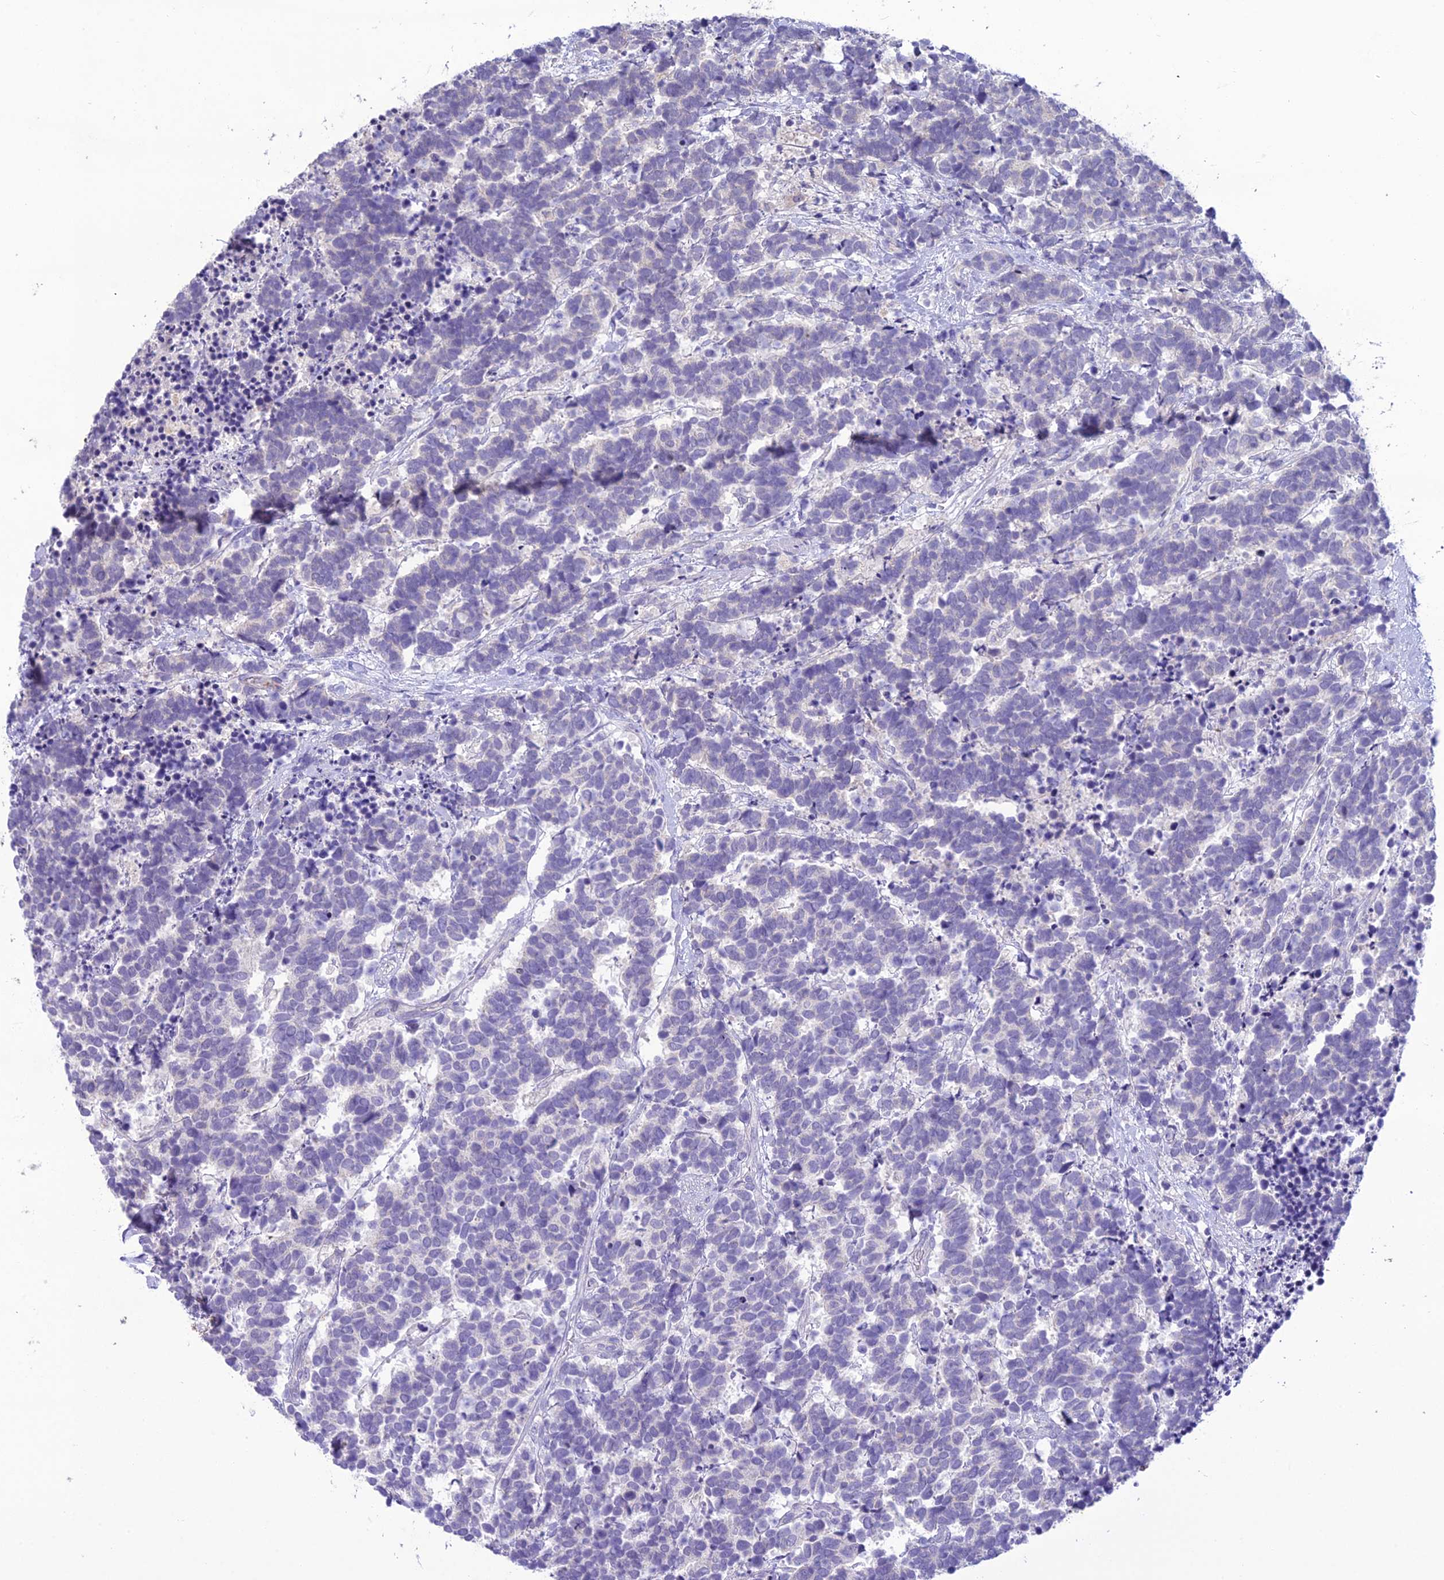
{"staining": {"intensity": "negative", "quantity": "none", "location": "none"}, "tissue": "carcinoid", "cell_type": "Tumor cells", "image_type": "cancer", "snomed": [{"axis": "morphology", "description": "Carcinoma, NOS"}, {"axis": "morphology", "description": "Carcinoid, malignant, NOS"}, {"axis": "topography", "description": "Prostate"}], "caption": "Immunohistochemical staining of human carcinoid reveals no significant positivity in tumor cells. Nuclei are stained in blue.", "gene": "SCRT1", "patient": {"sex": "male", "age": 57}}